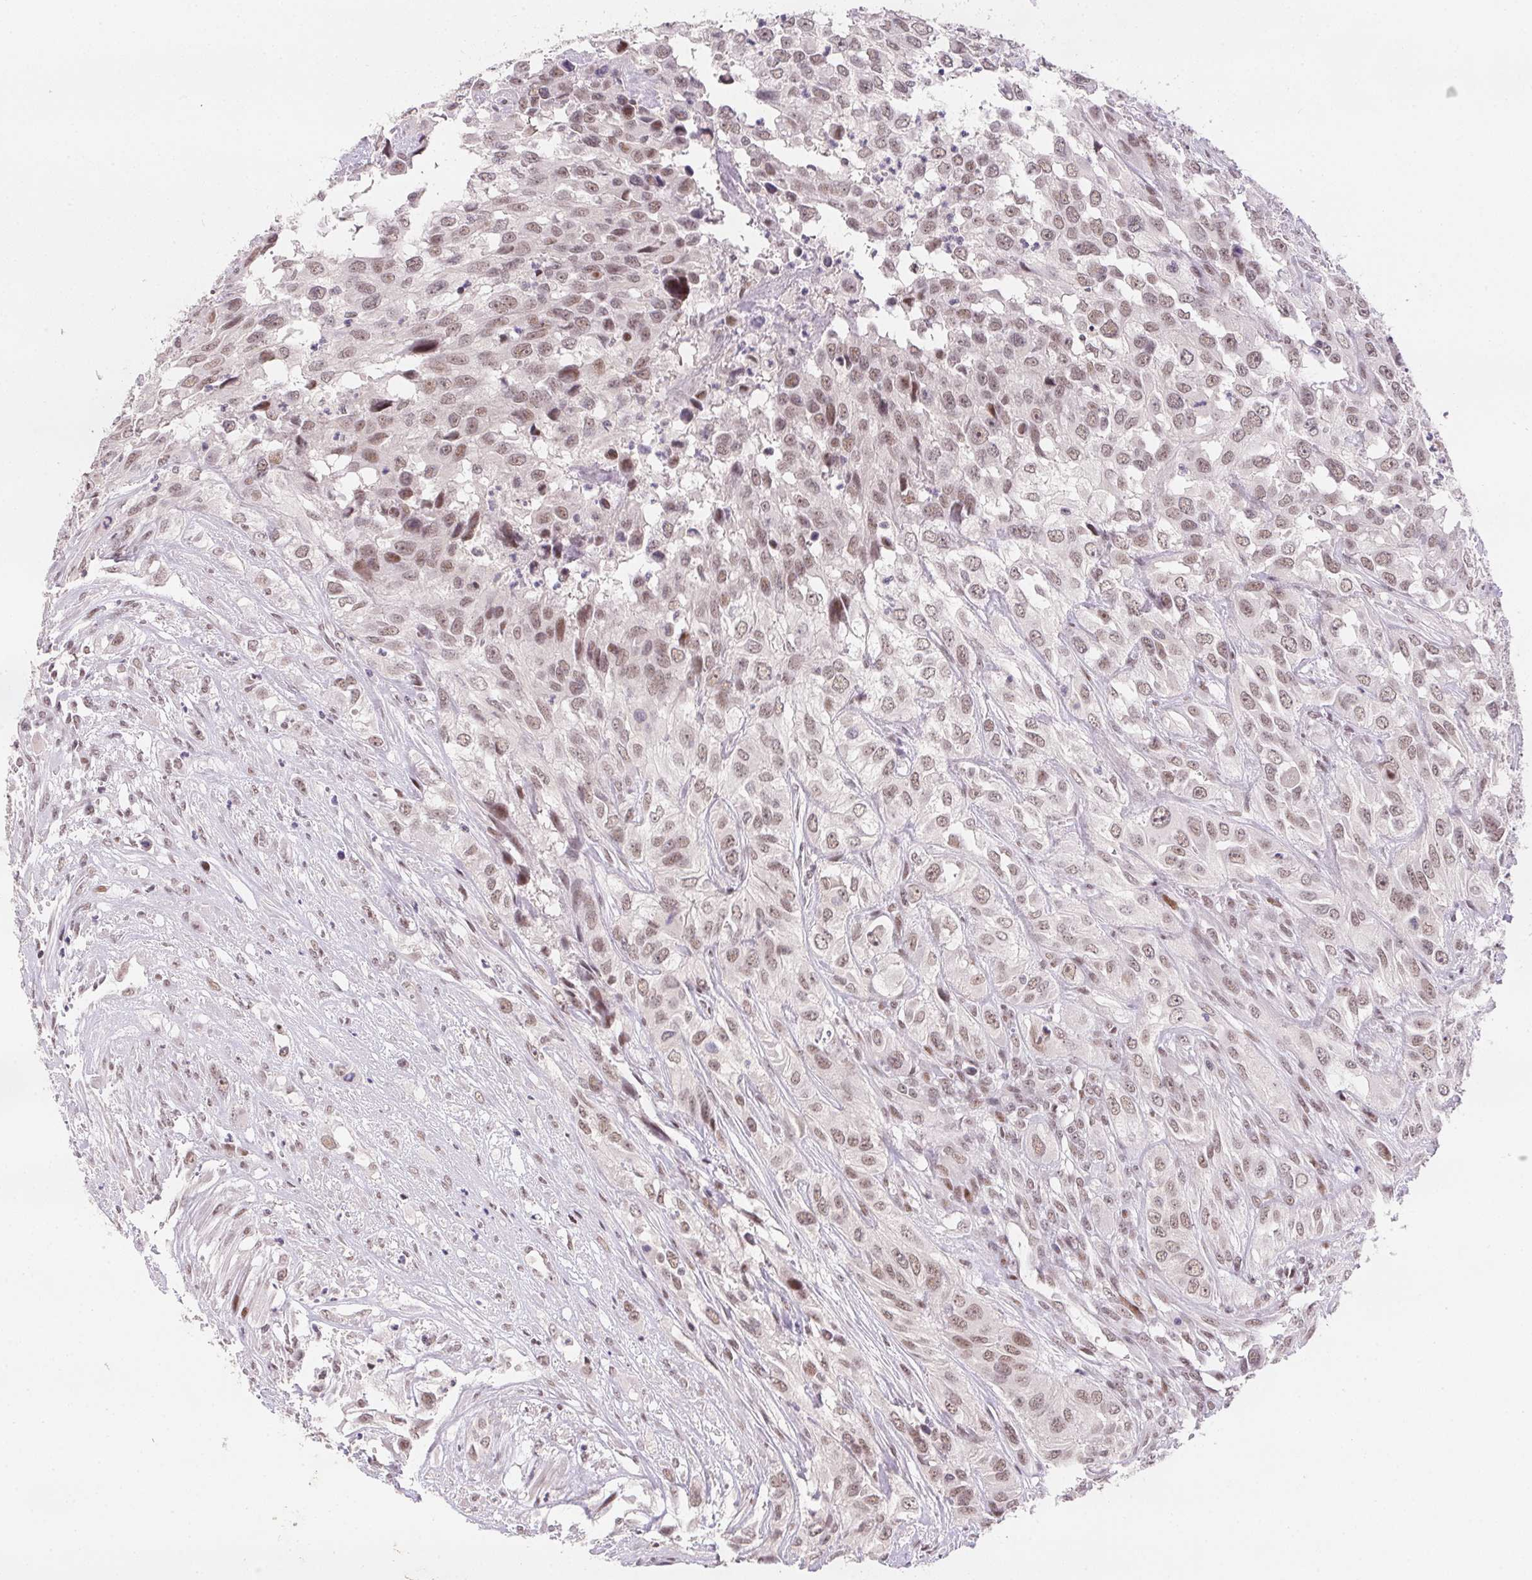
{"staining": {"intensity": "weak", "quantity": ">75%", "location": "nuclear"}, "tissue": "urothelial cancer", "cell_type": "Tumor cells", "image_type": "cancer", "snomed": [{"axis": "morphology", "description": "Urothelial carcinoma, High grade"}, {"axis": "topography", "description": "Urinary bladder"}], "caption": "The image demonstrates immunohistochemical staining of urothelial carcinoma (high-grade). There is weak nuclear expression is identified in about >75% of tumor cells. The staining was performed using DAB, with brown indicating positive protein expression. Nuclei are stained blue with hematoxylin.", "gene": "KDM4D", "patient": {"sex": "male", "age": 67}}